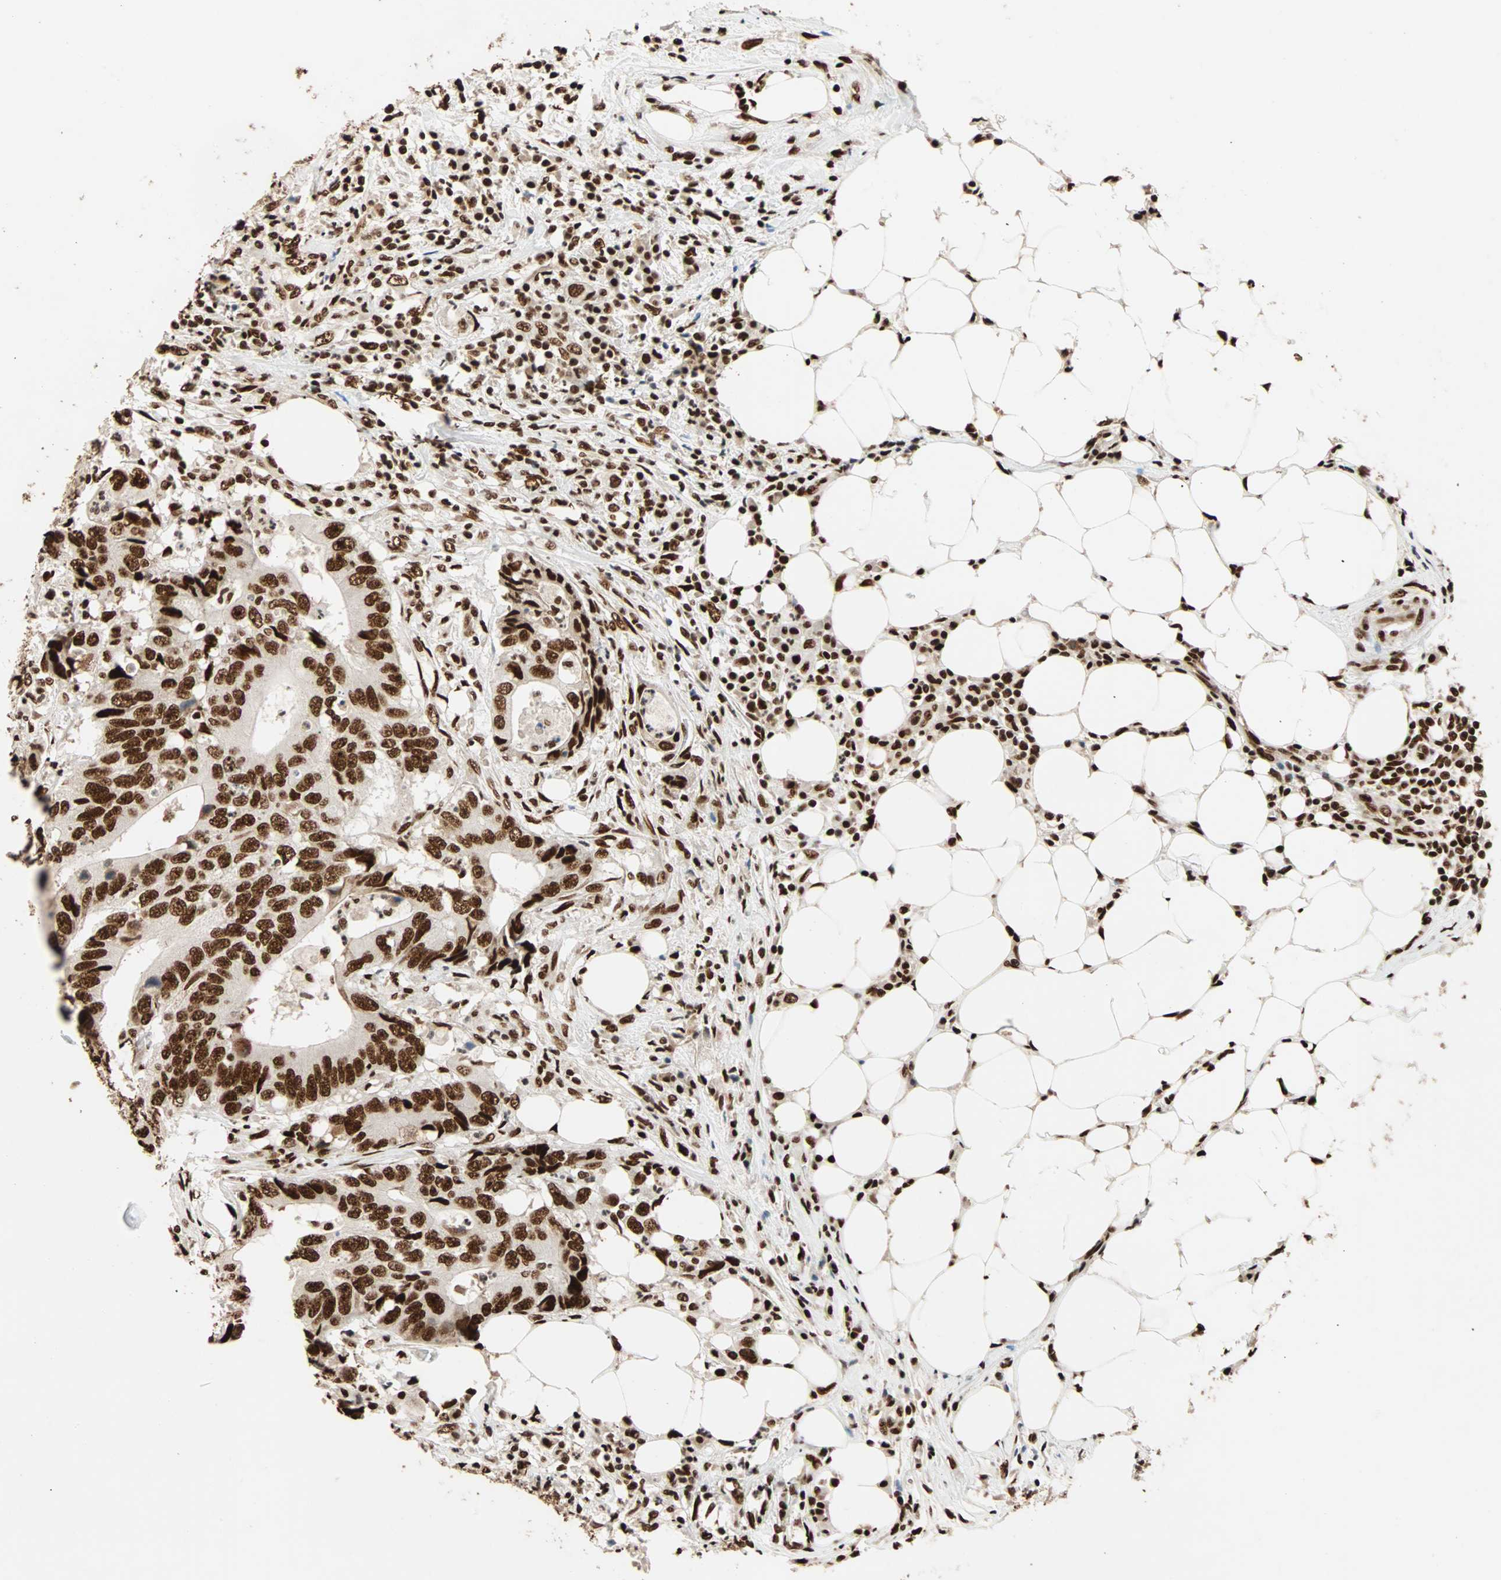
{"staining": {"intensity": "strong", "quantity": ">75%", "location": "nuclear"}, "tissue": "colorectal cancer", "cell_type": "Tumor cells", "image_type": "cancer", "snomed": [{"axis": "morphology", "description": "Adenocarcinoma, NOS"}, {"axis": "topography", "description": "Colon"}], "caption": "Colorectal adenocarcinoma stained with a protein marker shows strong staining in tumor cells.", "gene": "ILF2", "patient": {"sex": "male", "age": 71}}